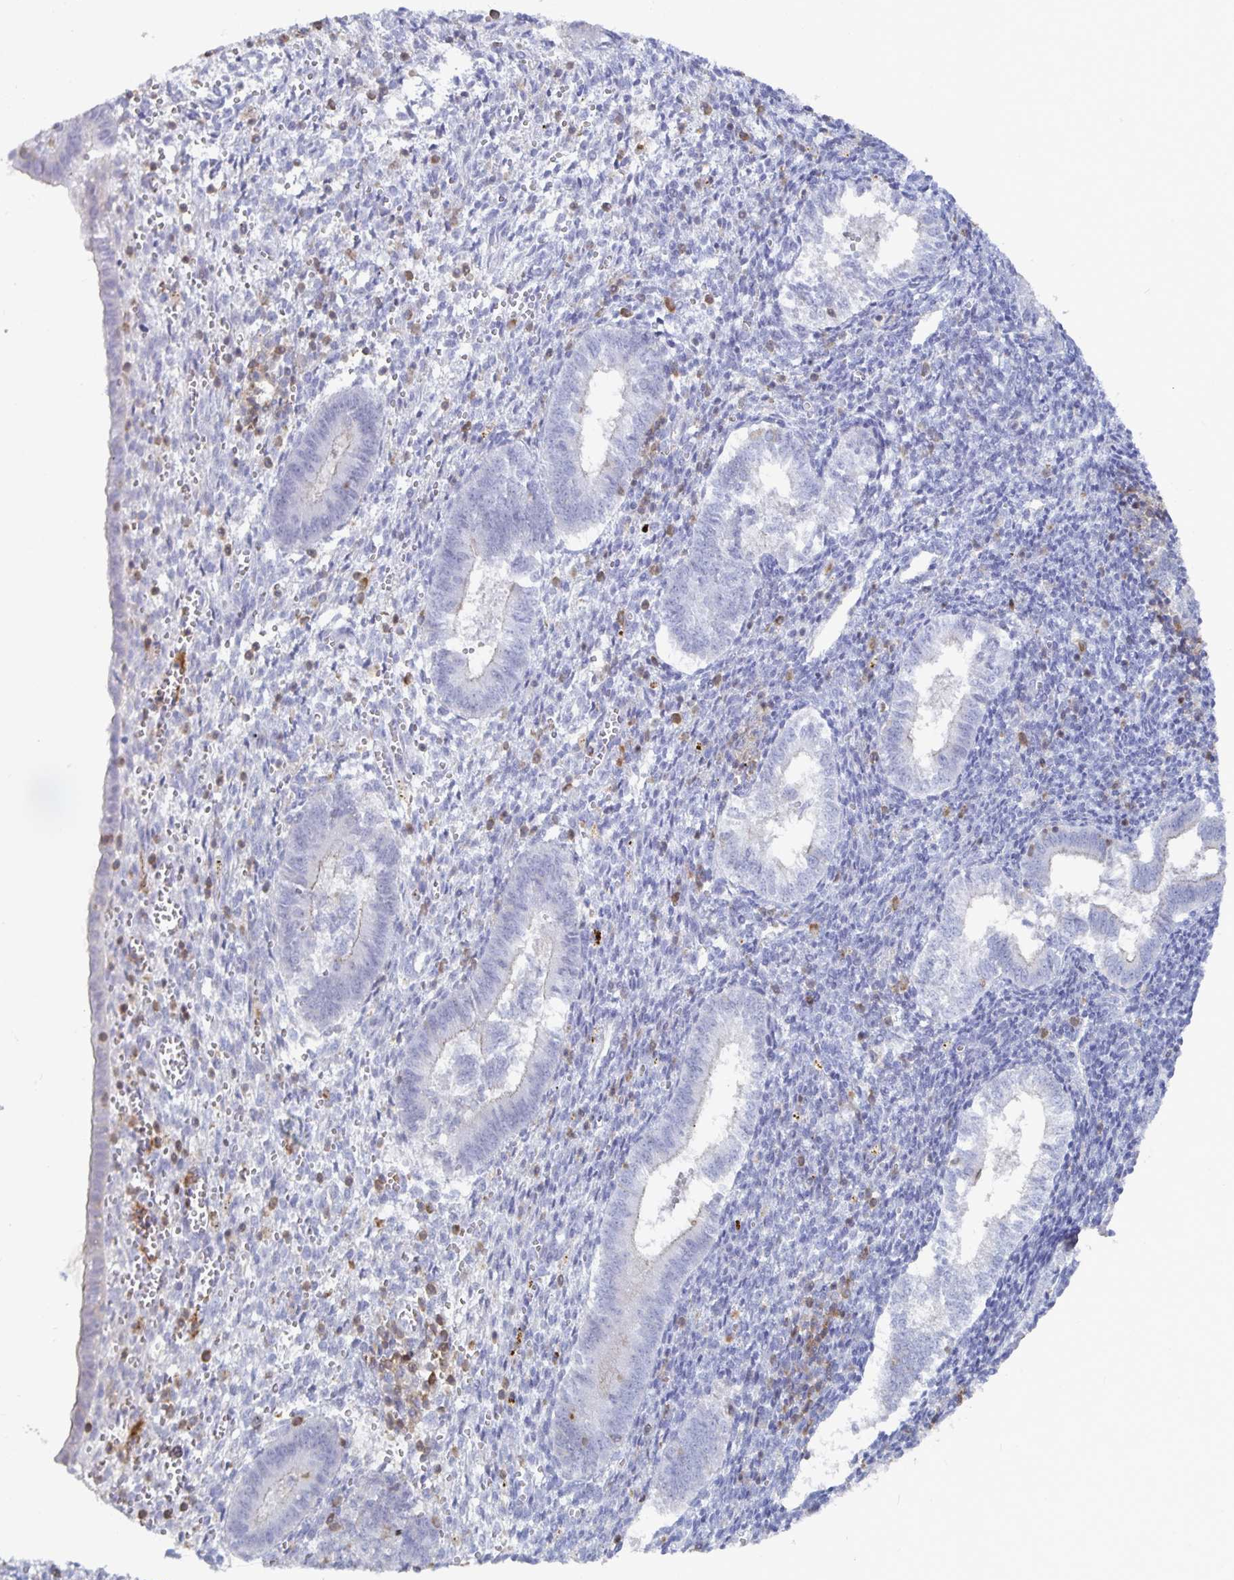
{"staining": {"intensity": "negative", "quantity": "none", "location": "none"}, "tissue": "endometrium", "cell_type": "Cells in endometrial stroma", "image_type": "normal", "snomed": [{"axis": "morphology", "description": "Normal tissue, NOS"}, {"axis": "topography", "description": "Endometrium"}], "caption": "Immunohistochemical staining of unremarkable endometrium demonstrates no significant staining in cells in endometrial stroma.", "gene": "PIK3CD", "patient": {"sex": "female", "age": 25}}